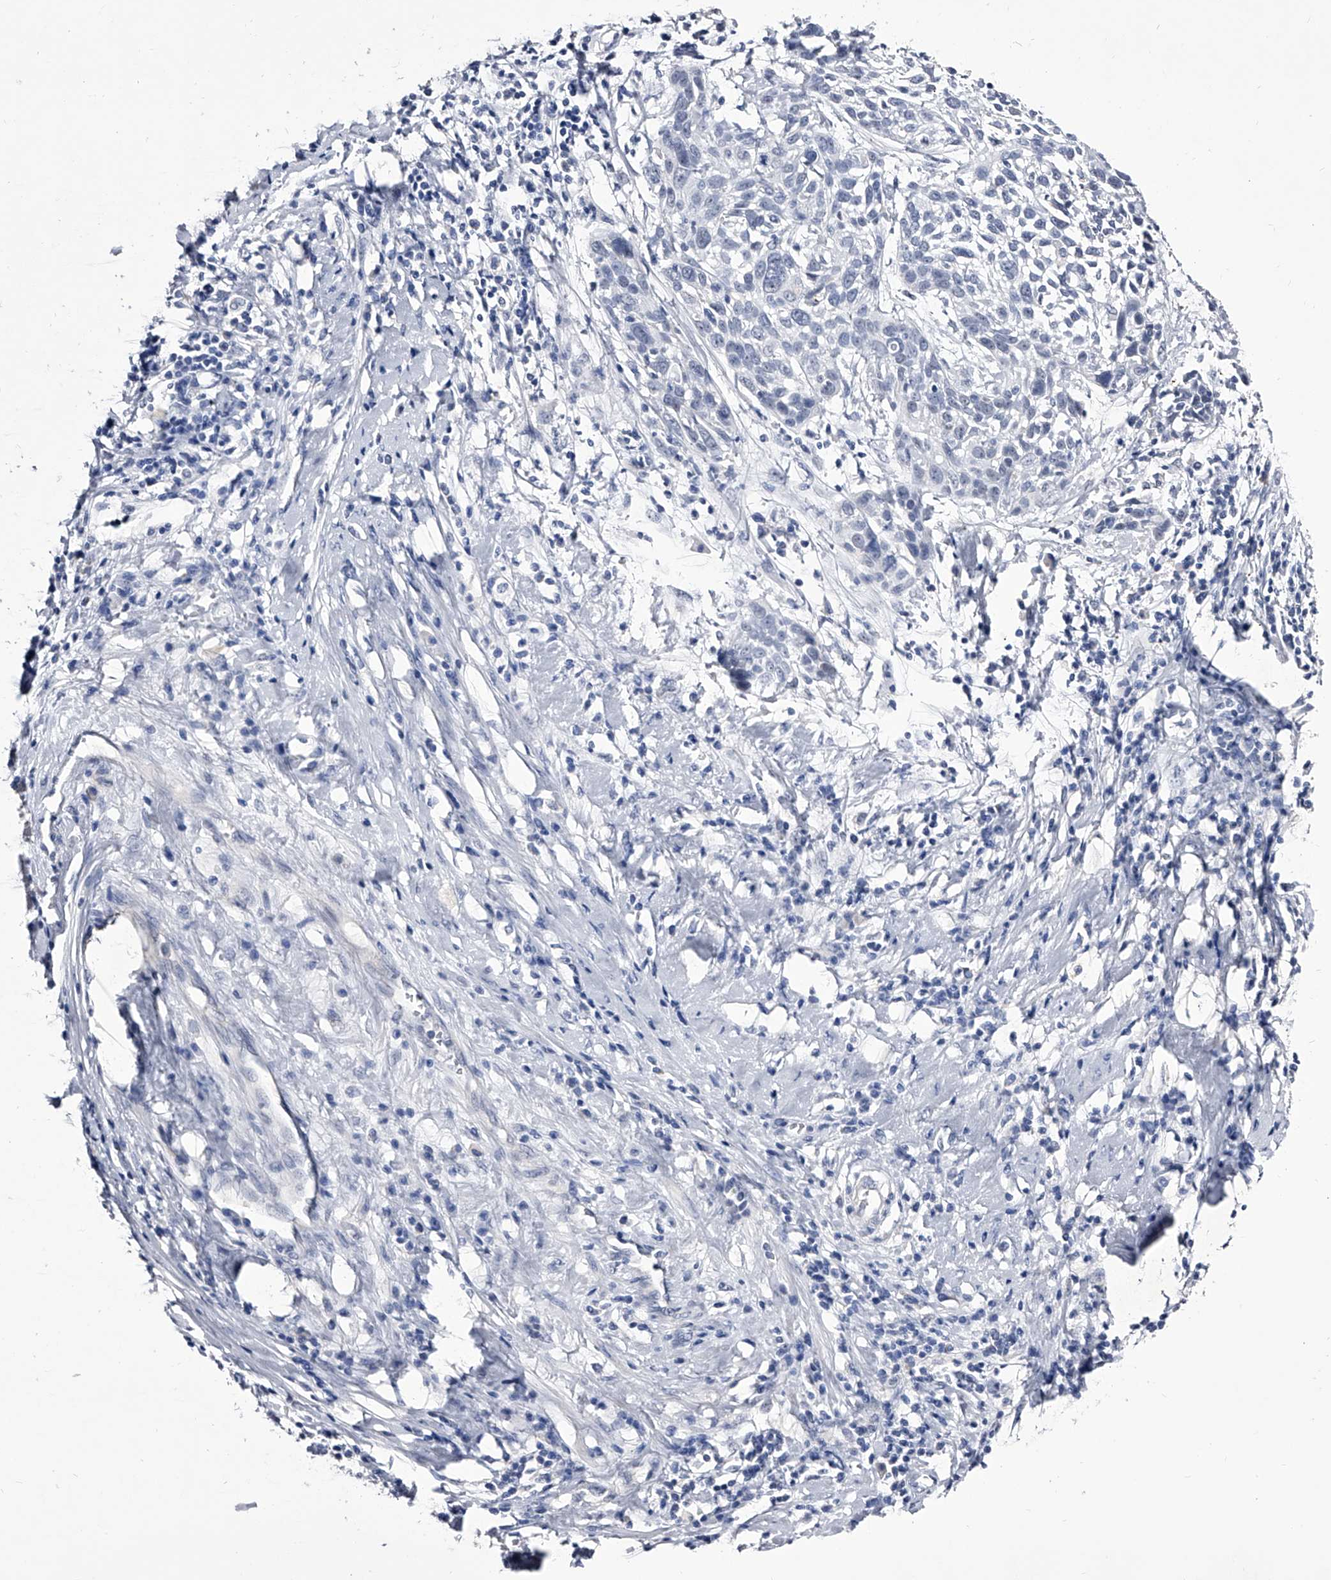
{"staining": {"intensity": "negative", "quantity": "none", "location": "none"}, "tissue": "cervical cancer", "cell_type": "Tumor cells", "image_type": "cancer", "snomed": [{"axis": "morphology", "description": "Squamous cell carcinoma, NOS"}, {"axis": "topography", "description": "Cervix"}], "caption": "This is an IHC micrograph of cervical cancer. There is no staining in tumor cells.", "gene": "CRISP2", "patient": {"sex": "female", "age": 51}}